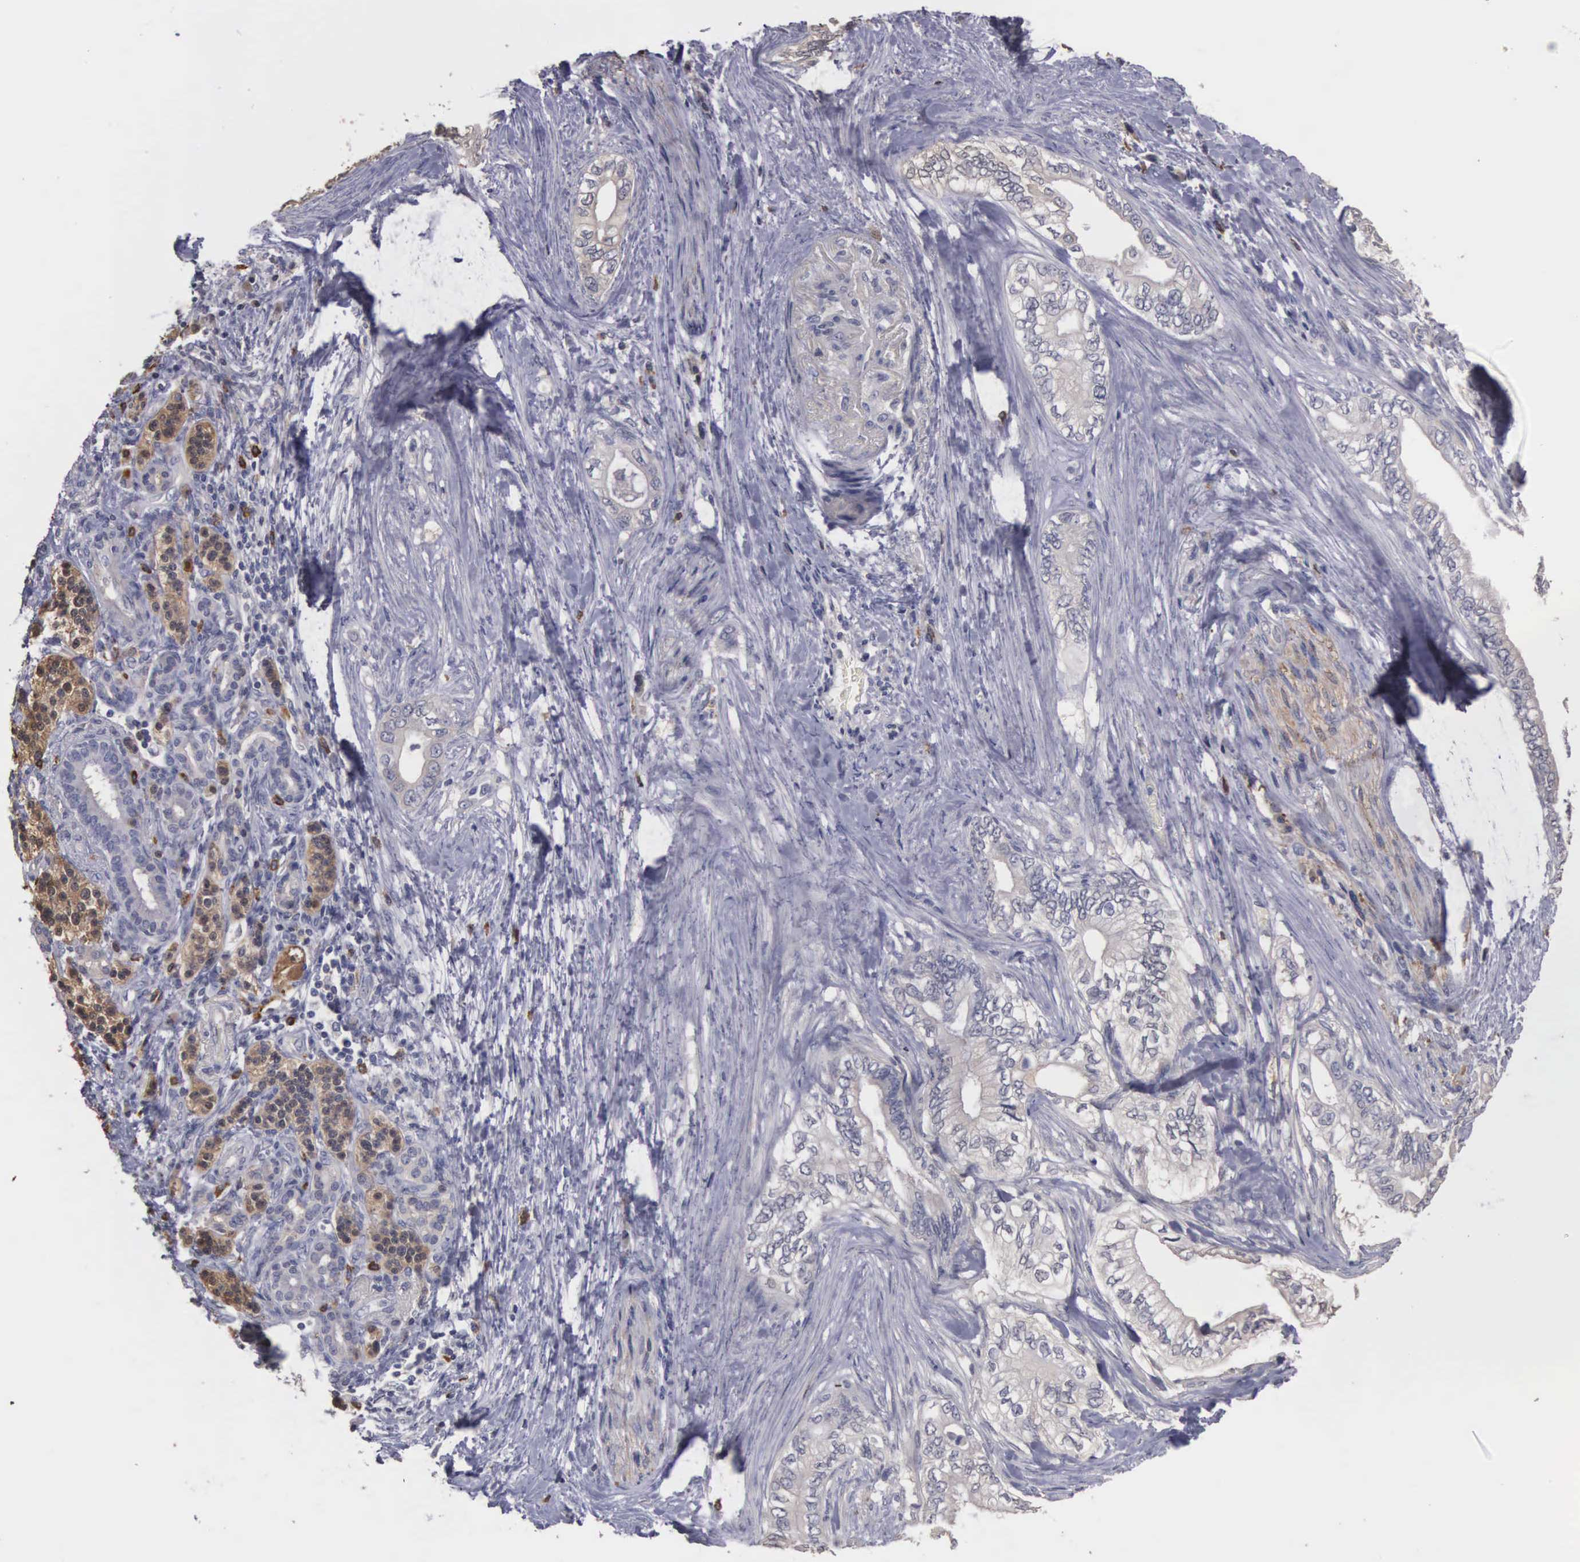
{"staining": {"intensity": "weak", "quantity": "25%-75%", "location": "cytoplasmic/membranous"}, "tissue": "pancreatic cancer", "cell_type": "Tumor cells", "image_type": "cancer", "snomed": [{"axis": "morphology", "description": "Adenocarcinoma, NOS"}, {"axis": "topography", "description": "Pancreas"}], "caption": "The photomicrograph reveals staining of pancreatic adenocarcinoma, revealing weak cytoplasmic/membranous protein positivity (brown color) within tumor cells.", "gene": "ENO3", "patient": {"sex": "female", "age": 66}}